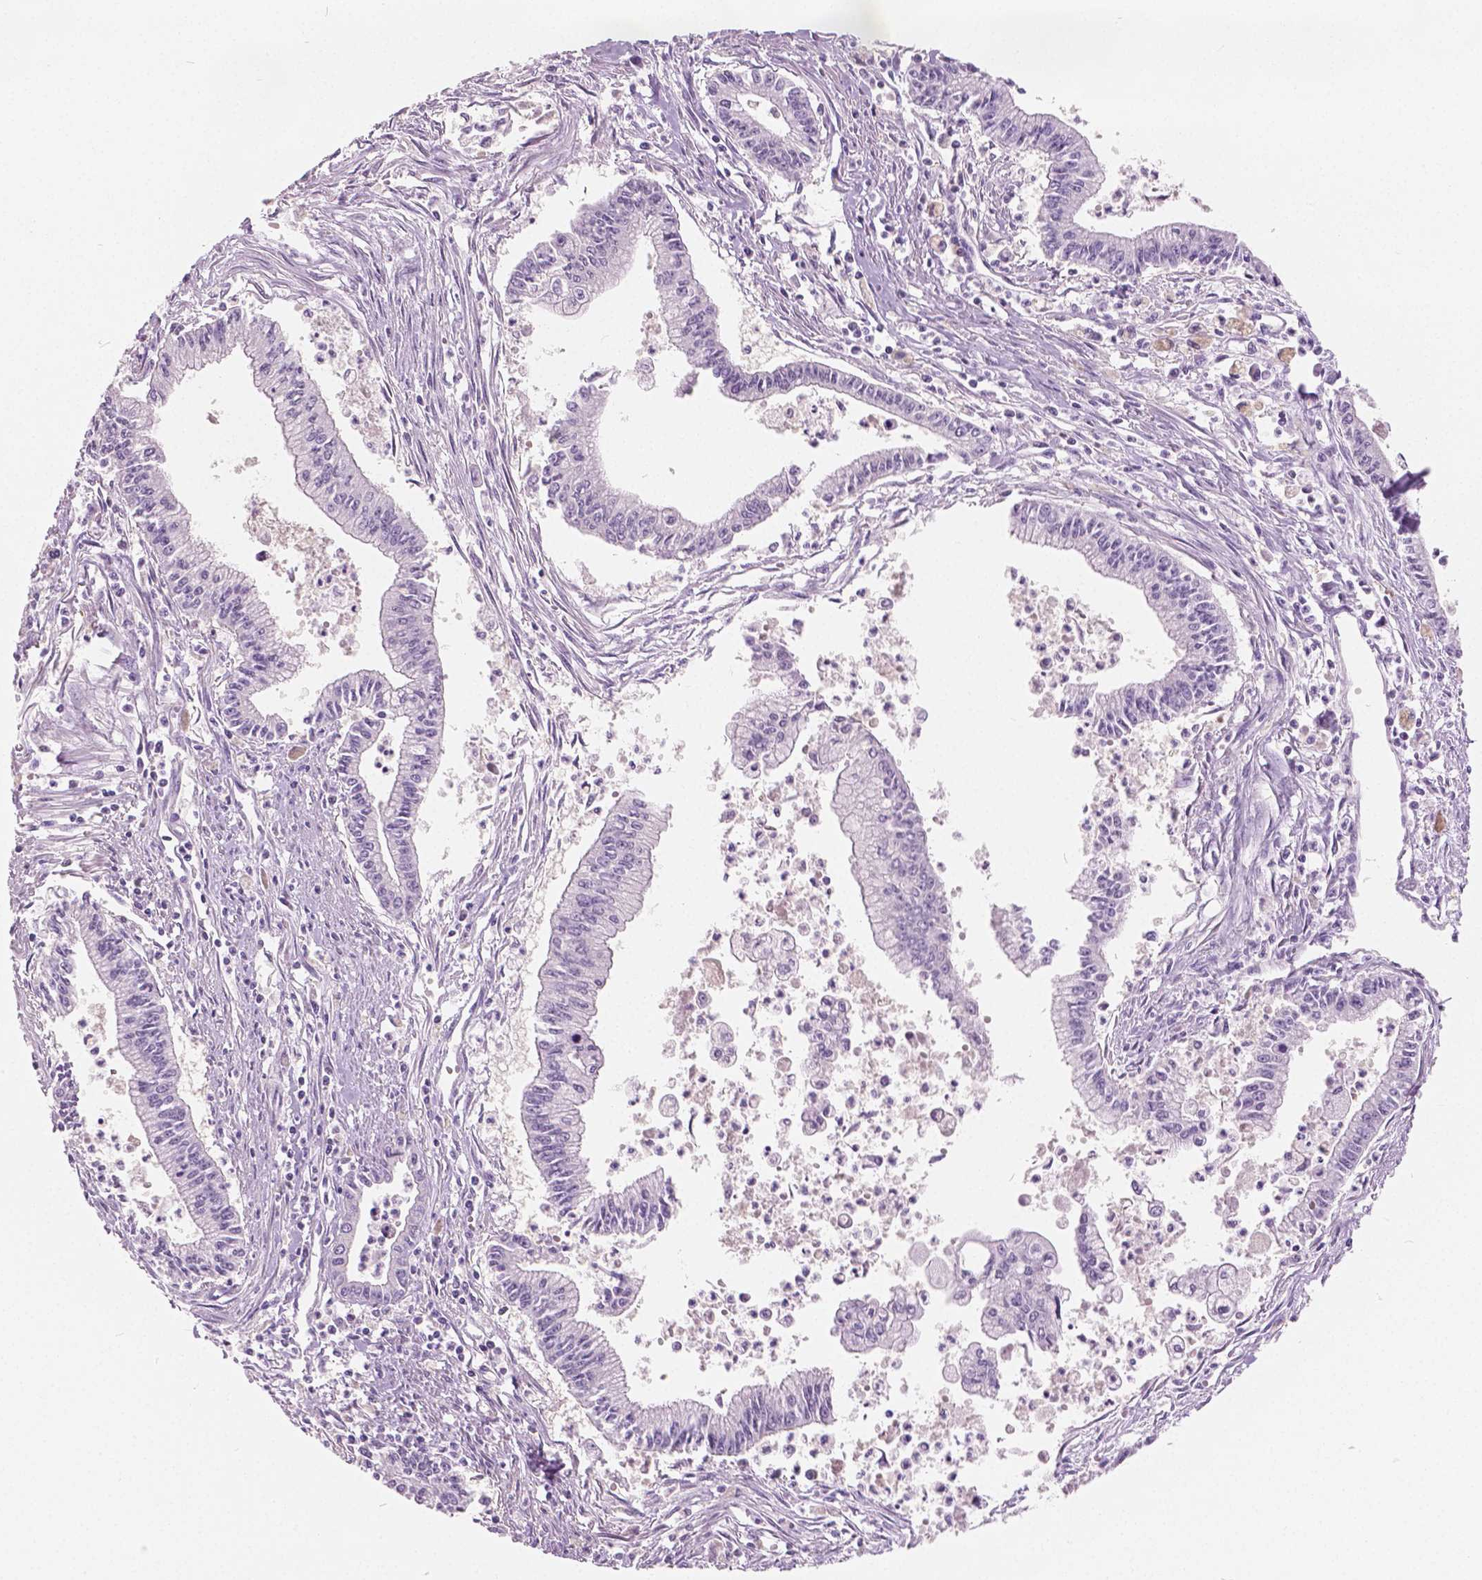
{"staining": {"intensity": "negative", "quantity": "none", "location": "none"}, "tissue": "pancreatic cancer", "cell_type": "Tumor cells", "image_type": "cancer", "snomed": [{"axis": "morphology", "description": "Adenocarcinoma, NOS"}, {"axis": "topography", "description": "Pancreas"}], "caption": "The micrograph reveals no significant staining in tumor cells of pancreatic cancer (adenocarcinoma).", "gene": "GALM", "patient": {"sex": "female", "age": 65}}